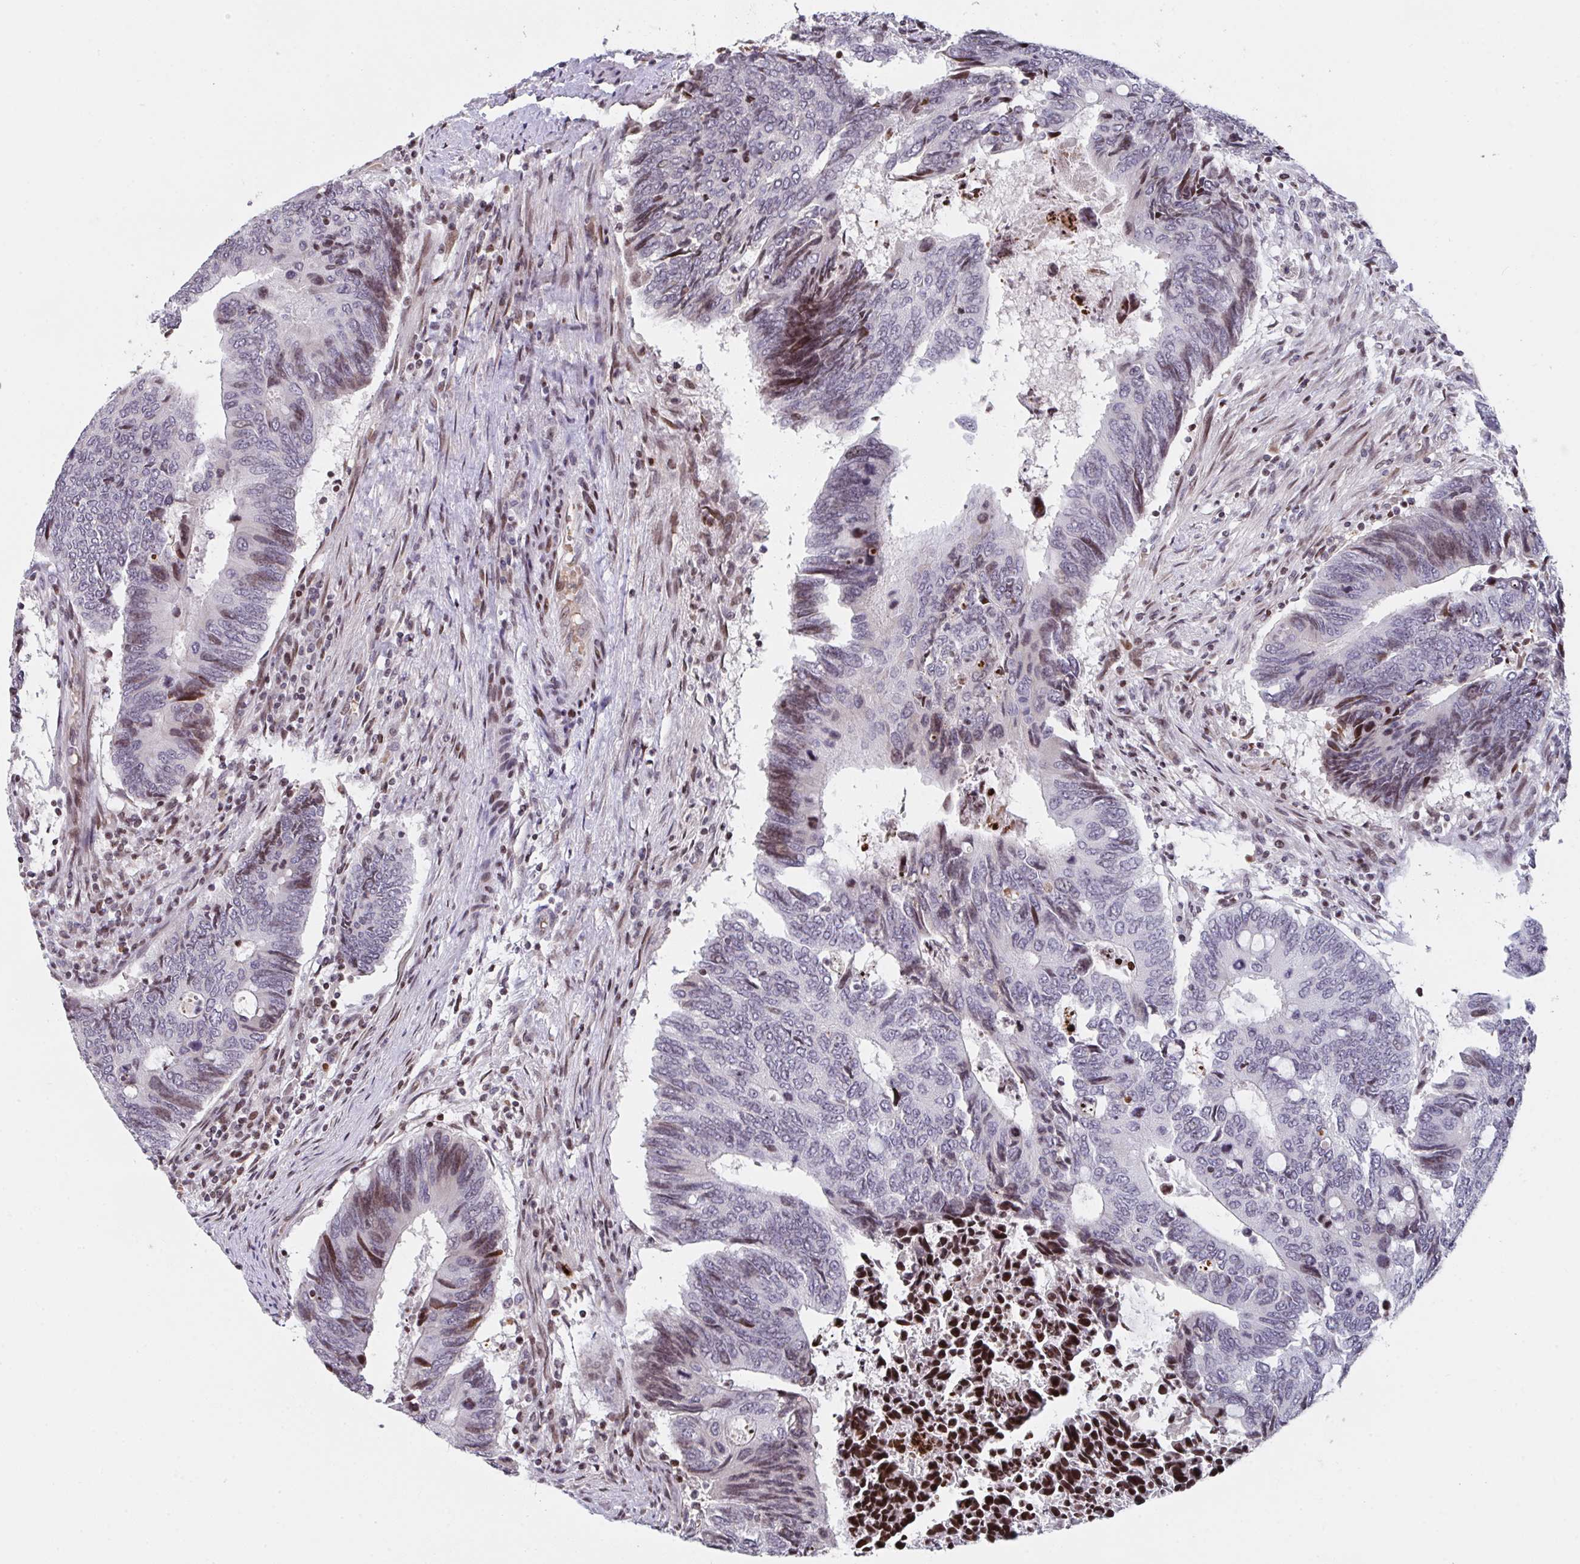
{"staining": {"intensity": "moderate", "quantity": "<25%", "location": "nuclear"}, "tissue": "colorectal cancer", "cell_type": "Tumor cells", "image_type": "cancer", "snomed": [{"axis": "morphology", "description": "Adenocarcinoma, NOS"}, {"axis": "topography", "description": "Colon"}], "caption": "Immunohistochemical staining of human adenocarcinoma (colorectal) demonstrates low levels of moderate nuclear staining in about <25% of tumor cells.", "gene": "PCDHB8", "patient": {"sex": "male", "age": 87}}